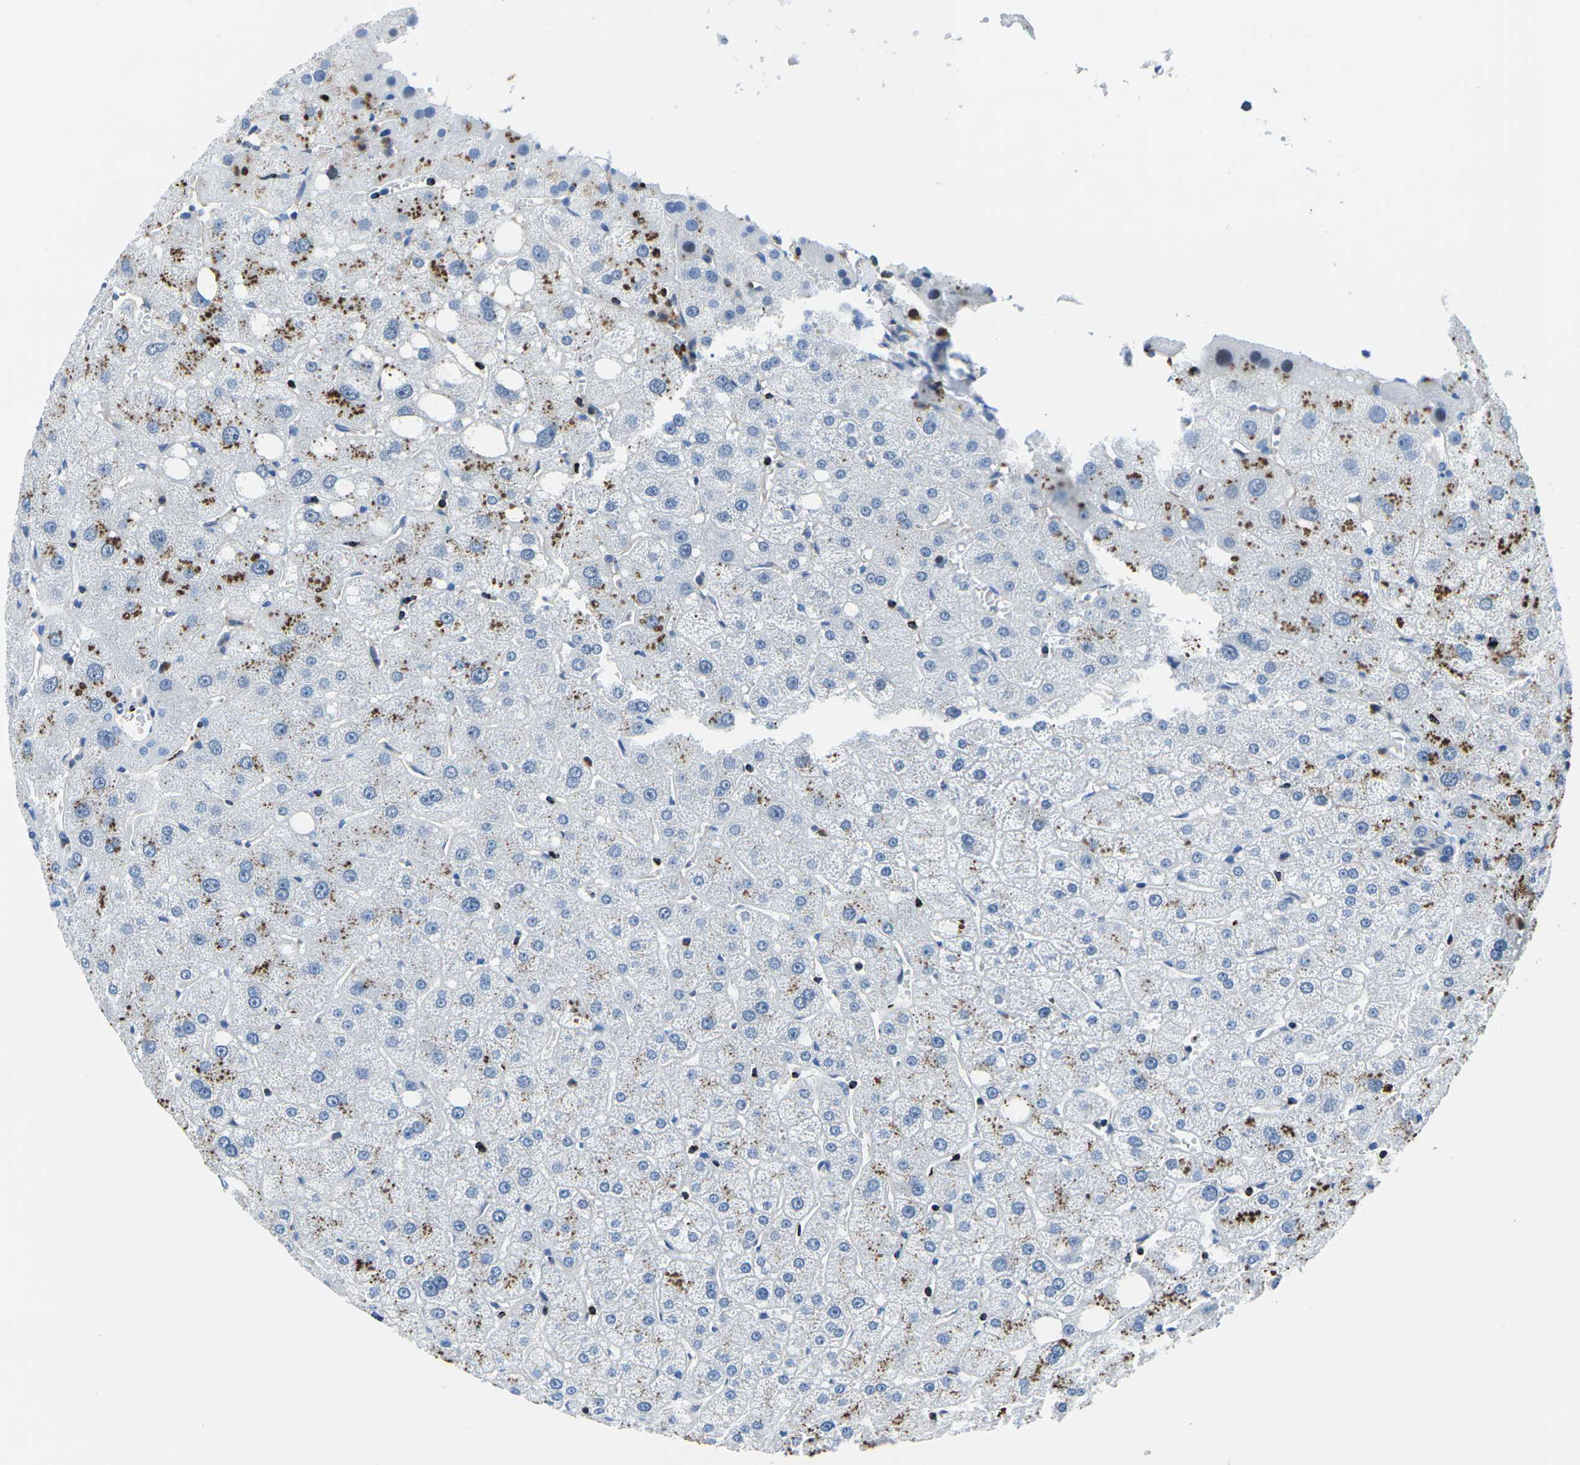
{"staining": {"intensity": "negative", "quantity": "none", "location": "none"}, "tissue": "liver", "cell_type": "Cholangiocytes", "image_type": "normal", "snomed": [{"axis": "morphology", "description": "Normal tissue, NOS"}, {"axis": "topography", "description": "Liver"}], "caption": "Cholangiocytes are negative for protein expression in normal human liver.", "gene": "MC4R", "patient": {"sex": "male", "age": 73}}